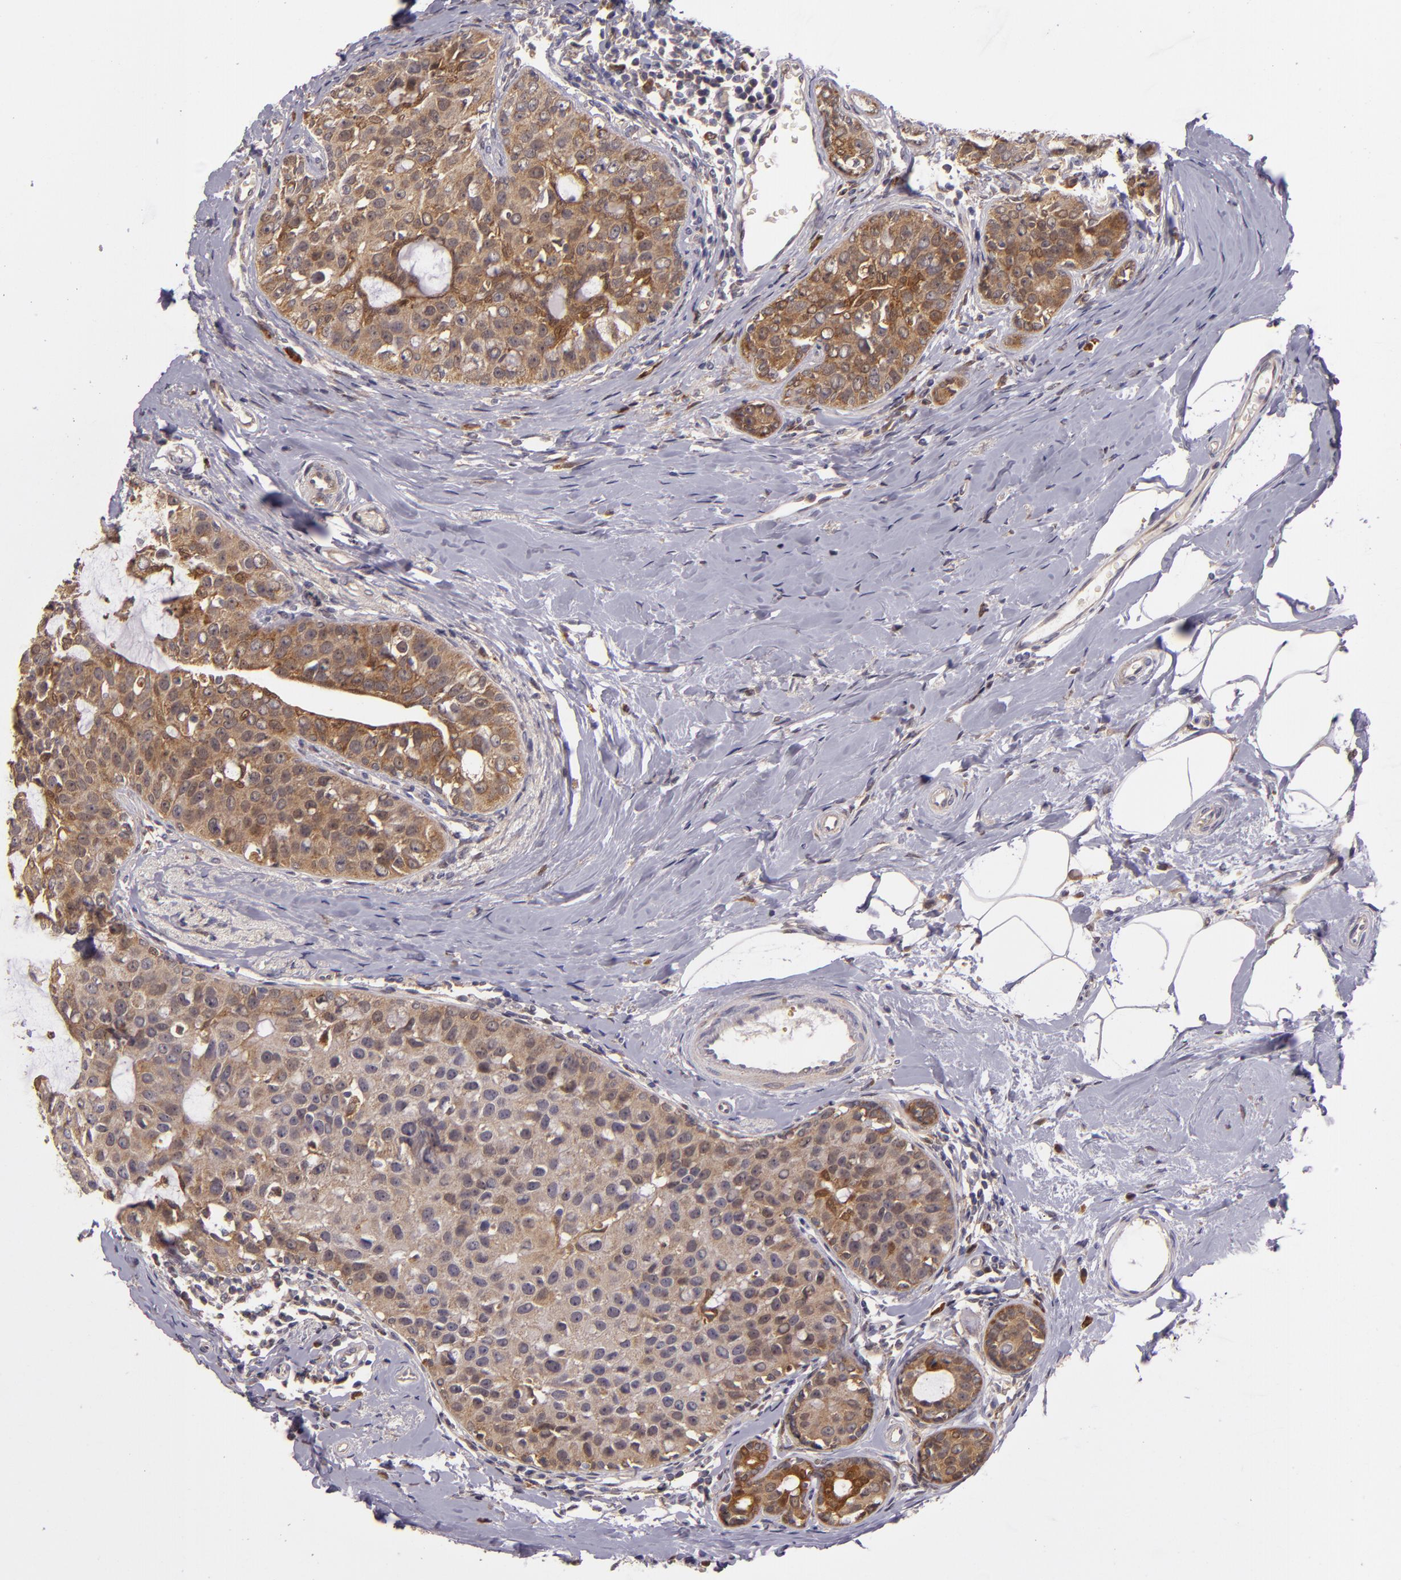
{"staining": {"intensity": "moderate", "quantity": ">75%", "location": "cytoplasmic/membranous"}, "tissue": "breast cancer", "cell_type": "Tumor cells", "image_type": "cancer", "snomed": [{"axis": "morphology", "description": "Normal tissue, NOS"}, {"axis": "morphology", "description": "Duct carcinoma"}, {"axis": "topography", "description": "Breast"}], "caption": "High-power microscopy captured an immunohistochemistry histopathology image of breast cancer, revealing moderate cytoplasmic/membranous positivity in about >75% of tumor cells.", "gene": "FHIT", "patient": {"sex": "female", "age": 50}}